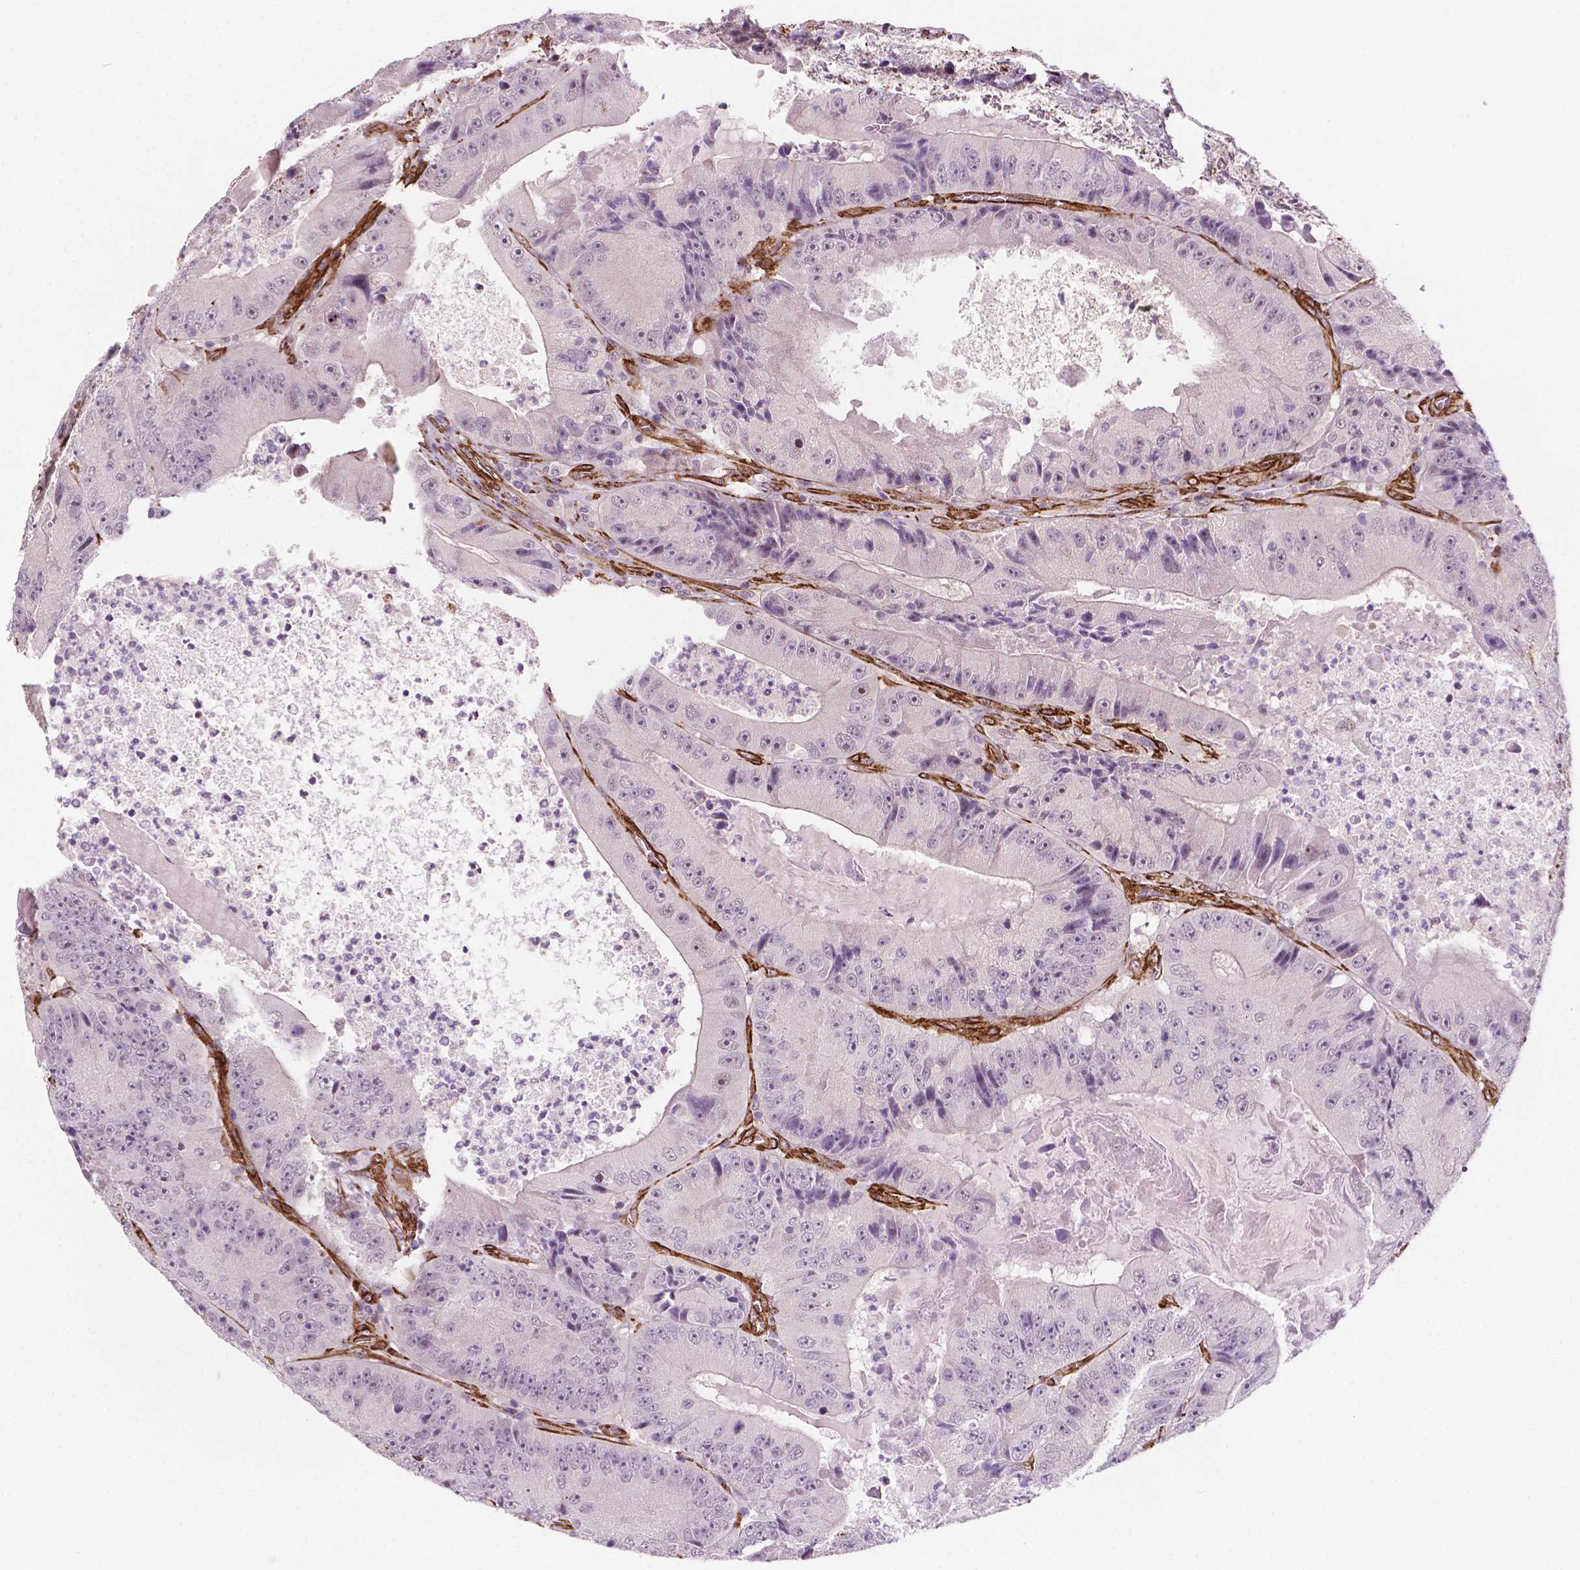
{"staining": {"intensity": "negative", "quantity": "none", "location": "none"}, "tissue": "colorectal cancer", "cell_type": "Tumor cells", "image_type": "cancer", "snomed": [{"axis": "morphology", "description": "Adenocarcinoma, NOS"}, {"axis": "topography", "description": "Colon"}], "caption": "Immunohistochemistry image of human colorectal adenocarcinoma stained for a protein (brown), which exhibits no staining in tumor cells.", "gene": "EGFL8", "patient": {"sex": "female", "age": 86}}